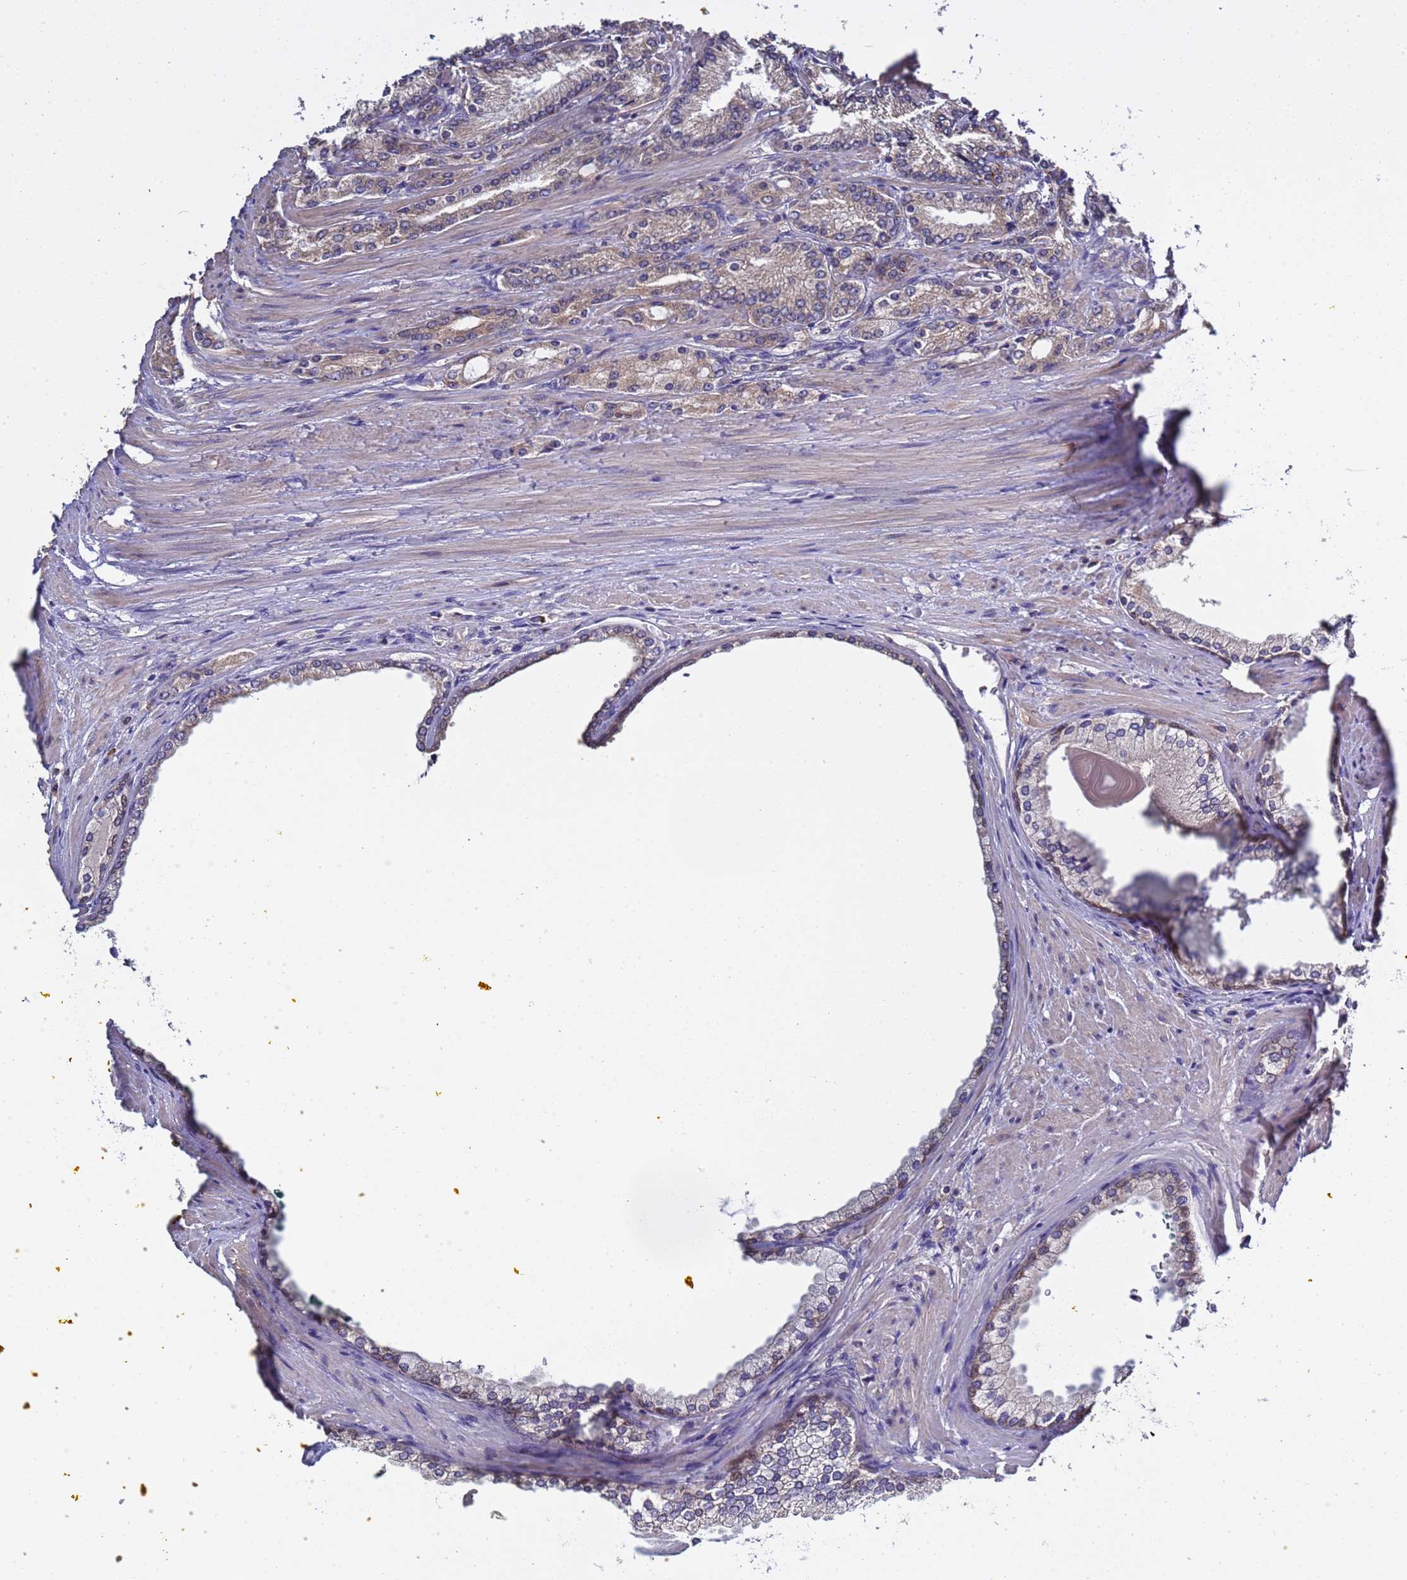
{"staining": {"intensity": "weak", "quantity": "25%-75%", "location": "cytoplasmic/membranous"}, "tissue": "prostate cancer", "cell_type": "Tumor cells", "image_type": "cancer", "snomed": [{"axis": "morphology", "description": "Adenocarcinoma, High grade"}, {"axis": "topography", "description": "Prostate"}], "caption": "Protein staining by immunohistochemistry (IHC) shows weak cytoplasmic/membranous positivity in about 25%-75% of tumor cells in prostate cancer.", "gene": "ELMOD2", "patient": {"sex": "male", "age": 66}}